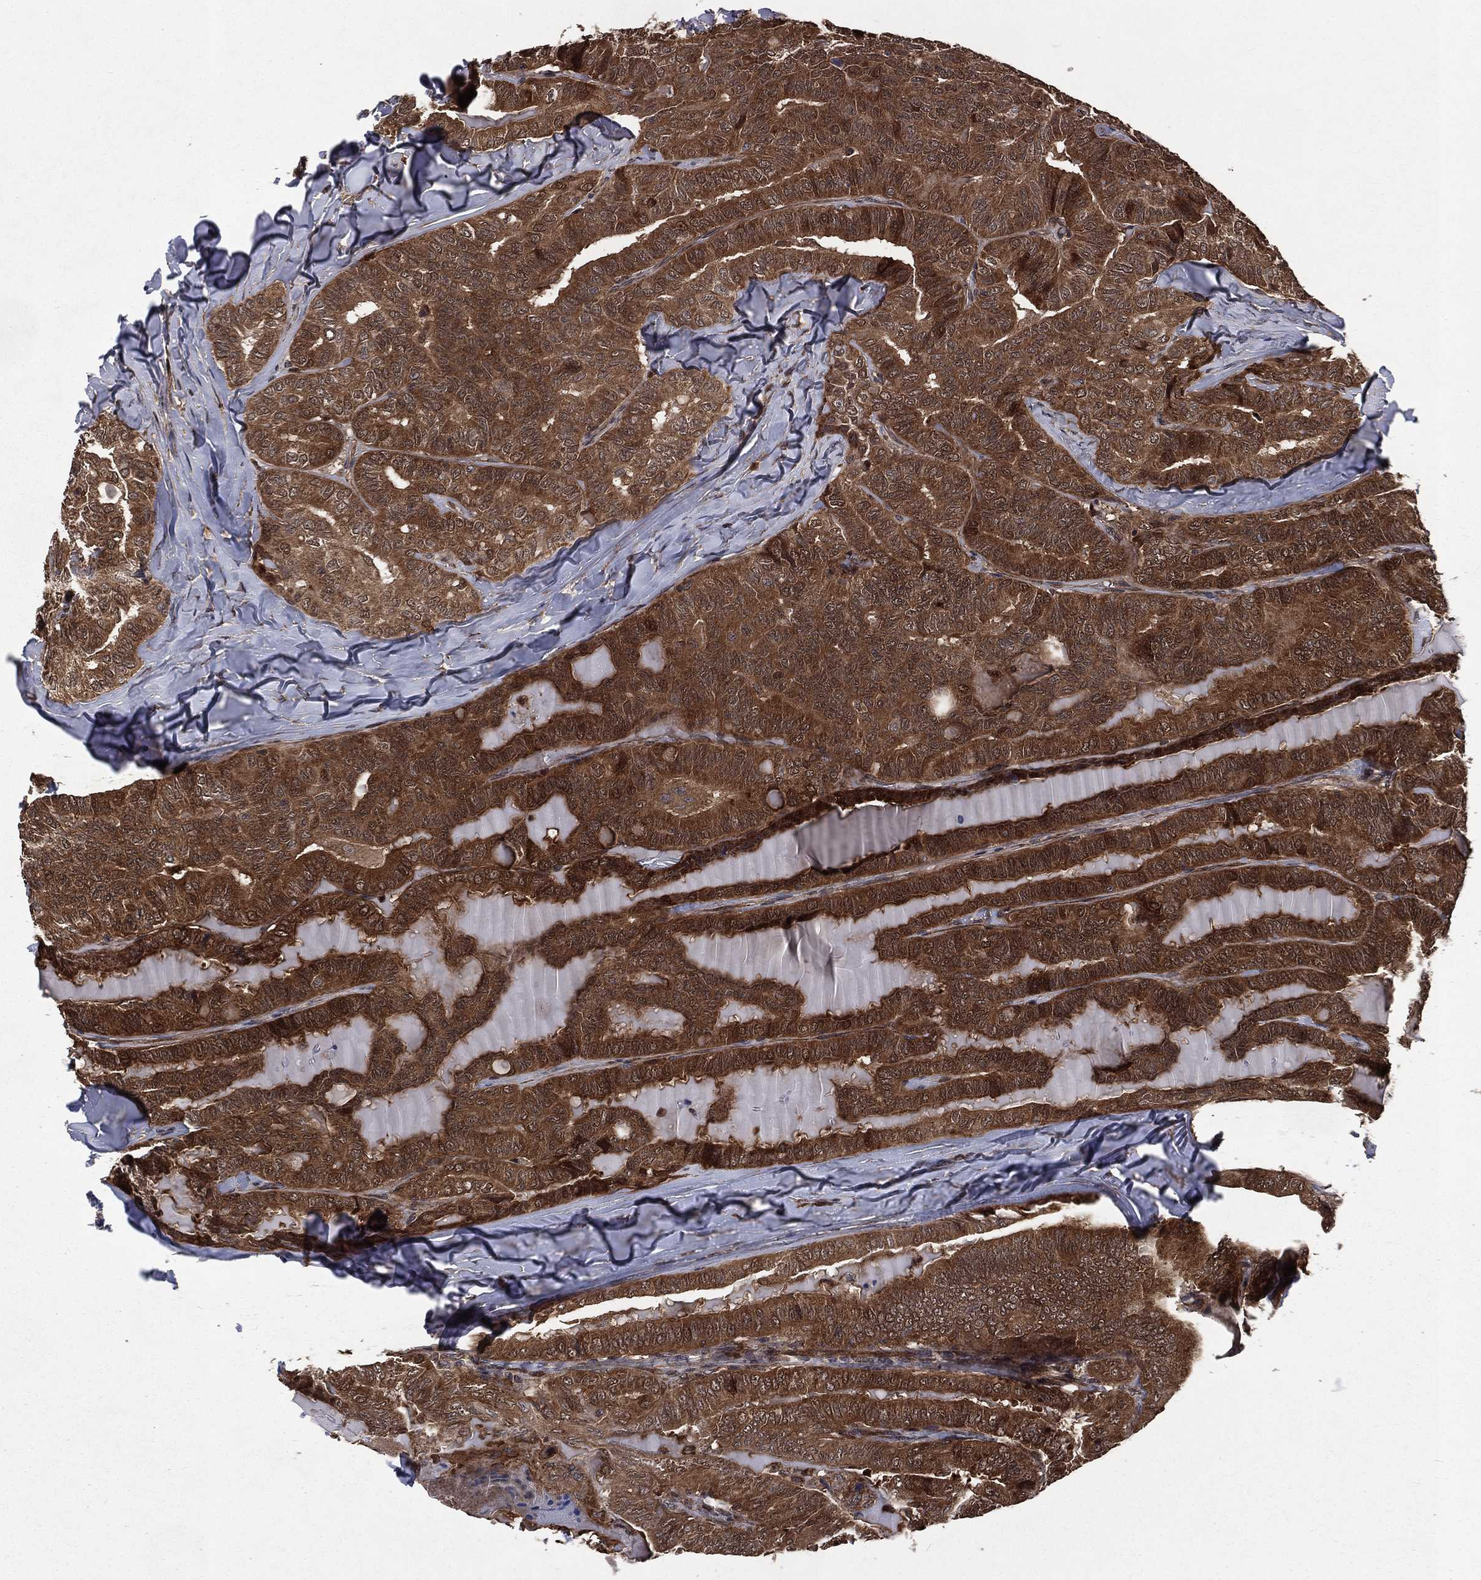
{"staining": {"intensity": "strong", "quantity": ">75%", "location": "cytoplasmic/membranous"}, "tissue": "thyroid cancer", "cell_type": "Tumor cells", "image_type": "cancer", "snomed": [{"axis": "morphology", "description": "Papillary adenocarcinoma, NOS"}, {"axis": "topography", "description": "Thyroid gland"}], "caption": "Papillary adenocarcinoma (thyroid) stained with a brown dye demonstrates strong cytoplasmic/membranous positive positivity in approximately >75% of tumor cells.", "gene": "LENG8", "patient": {"sex": "female", "age": 68}}